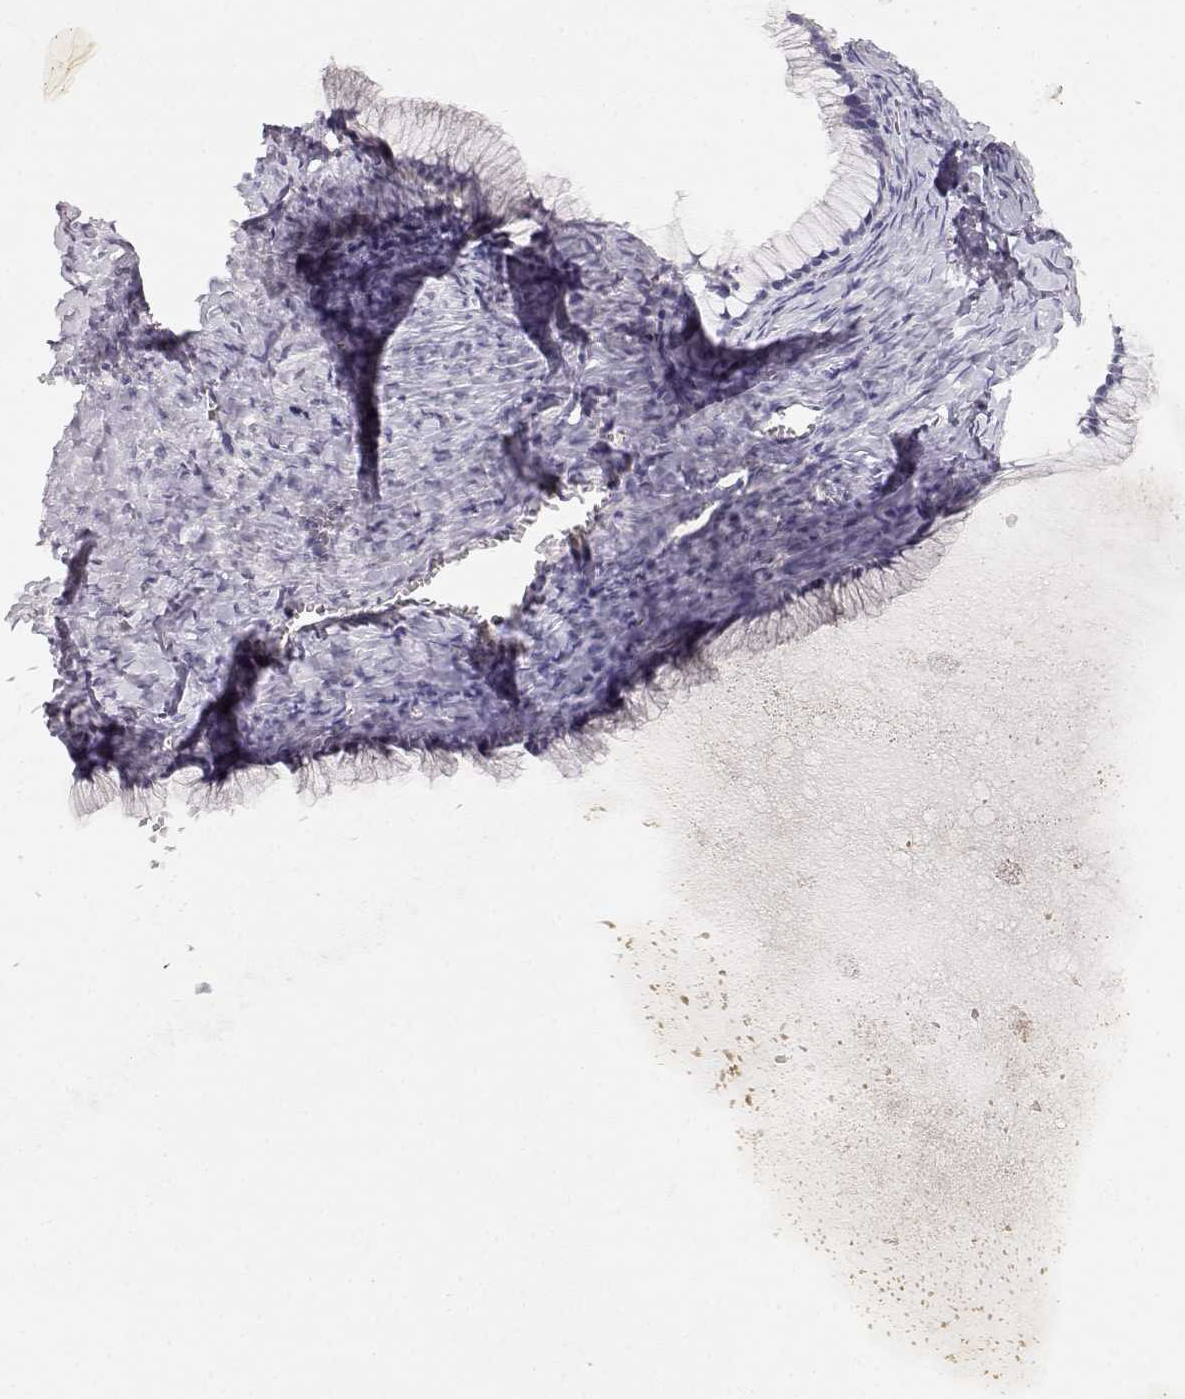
{"staining": {"intensity": "negative", "quantity": "none", "location": "none"}, "tissue": "ovarian cancer", "cell_type": "Tumor cells", "image_type": "cancer", "snomed": [{"axis": "morphology", "description": "Cystadenocarcinoma, mucinous, NOS"}, {"axis": "topography", "description": "Ovary"}], "caption": "High magnification brightfield microscopy of mucinous cystadenocarcinoma (ovarian) stained with DAB (3,3'-diaminobenzidine) (brown) and counterstained with hematoxylin (blue): tumor cells show no significant positivity.", "gene": "EAF2", "patient": {"sex": "female", "age": 41}}